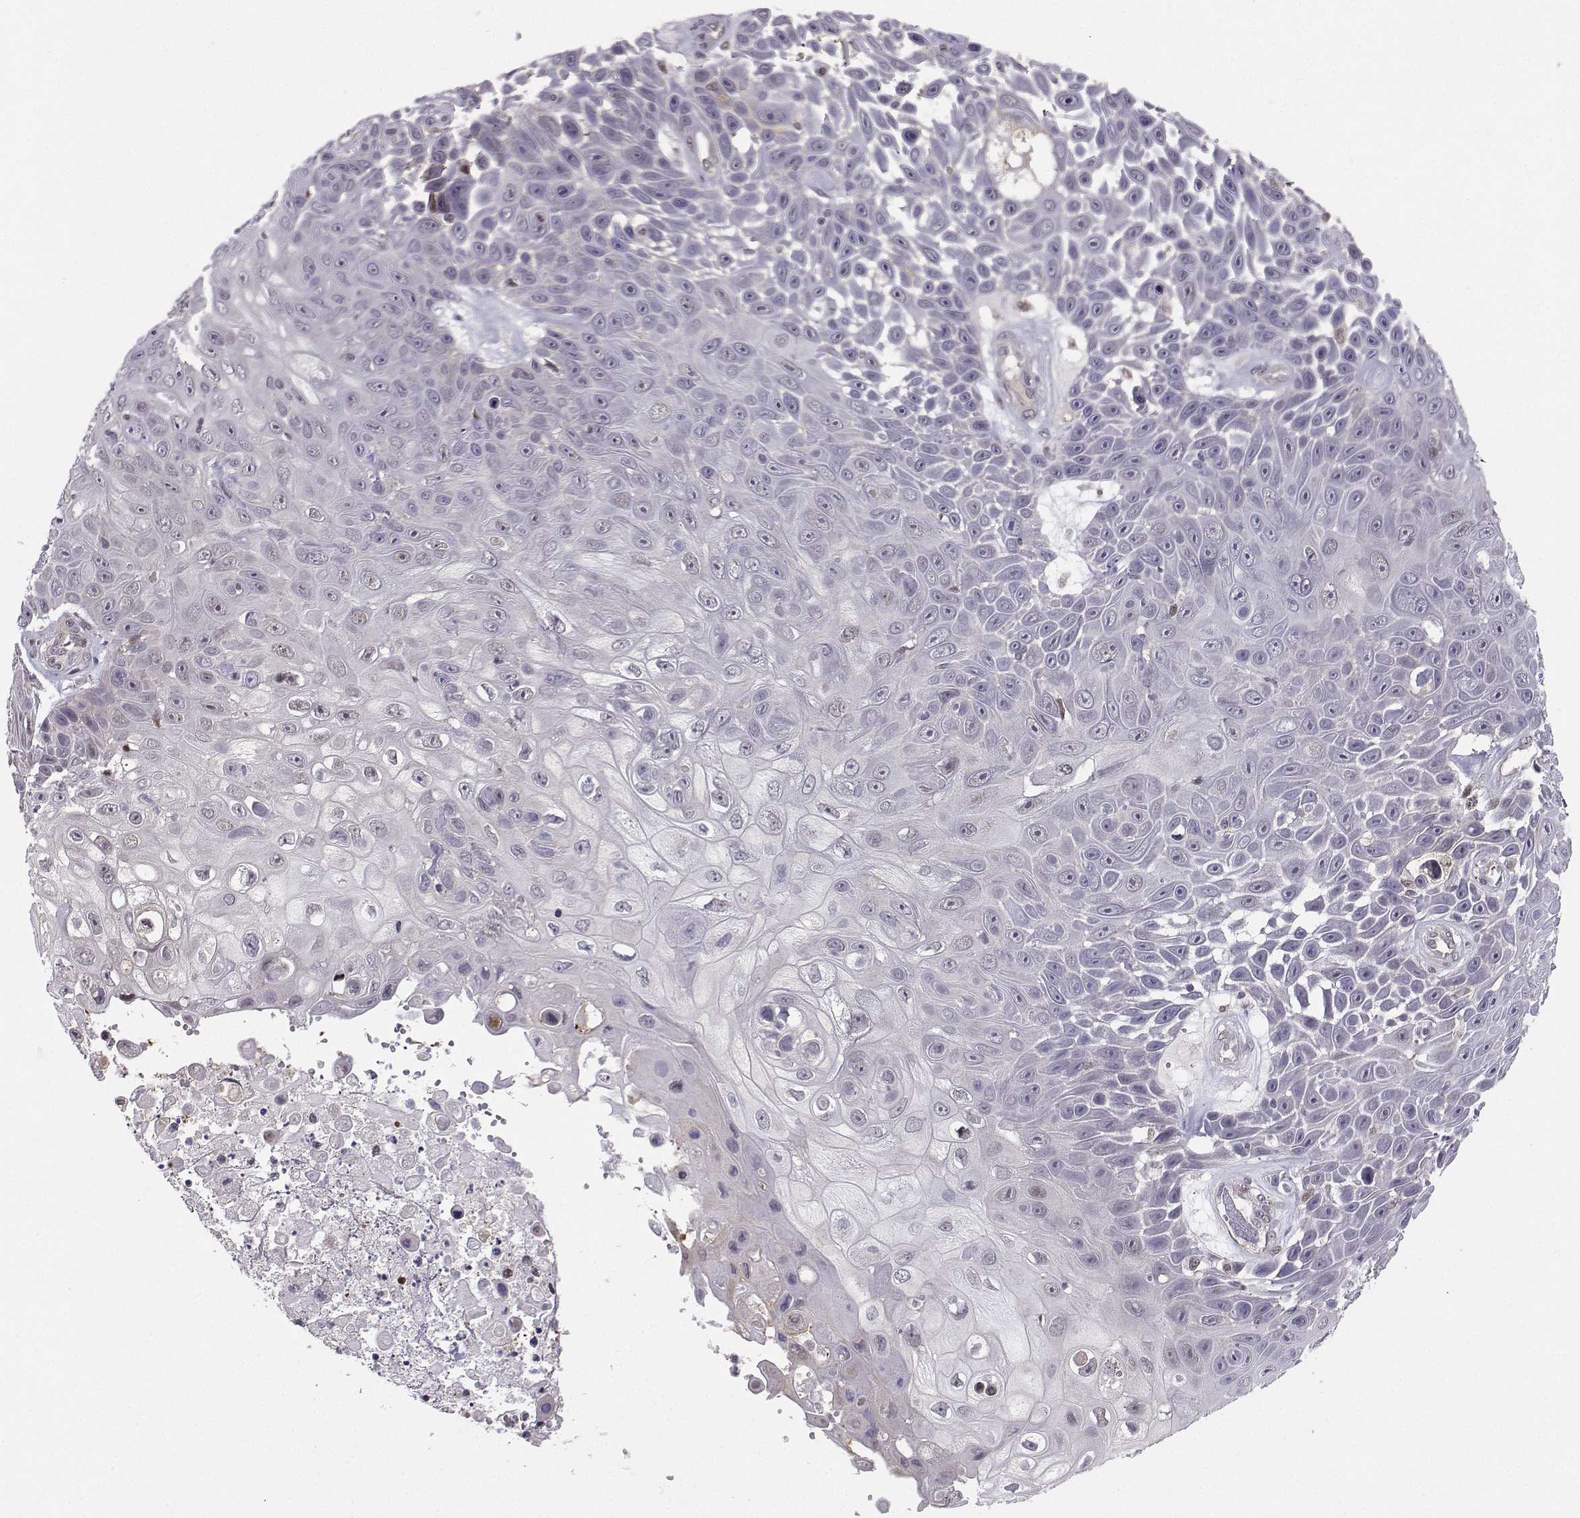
{"staining": {"intensity": "negative", "quantity": "none", "location": "none"}, "tissue": "skin cancer", "cell_type": "Tumor cells", "image_type": "cancer", "snomed": [{"axis": "morphology", "description": "Squamous cell carcinoma, NOS"}, {"axis": "topography", "description": "Skin"}], "caption": "Skin cancer (squamous cell carcinoma) was stained to show a protein in brown. There is no significant staining in tumor cells.", "gene": "PKP2", "patient": {"sex": "male", "age": 82}}